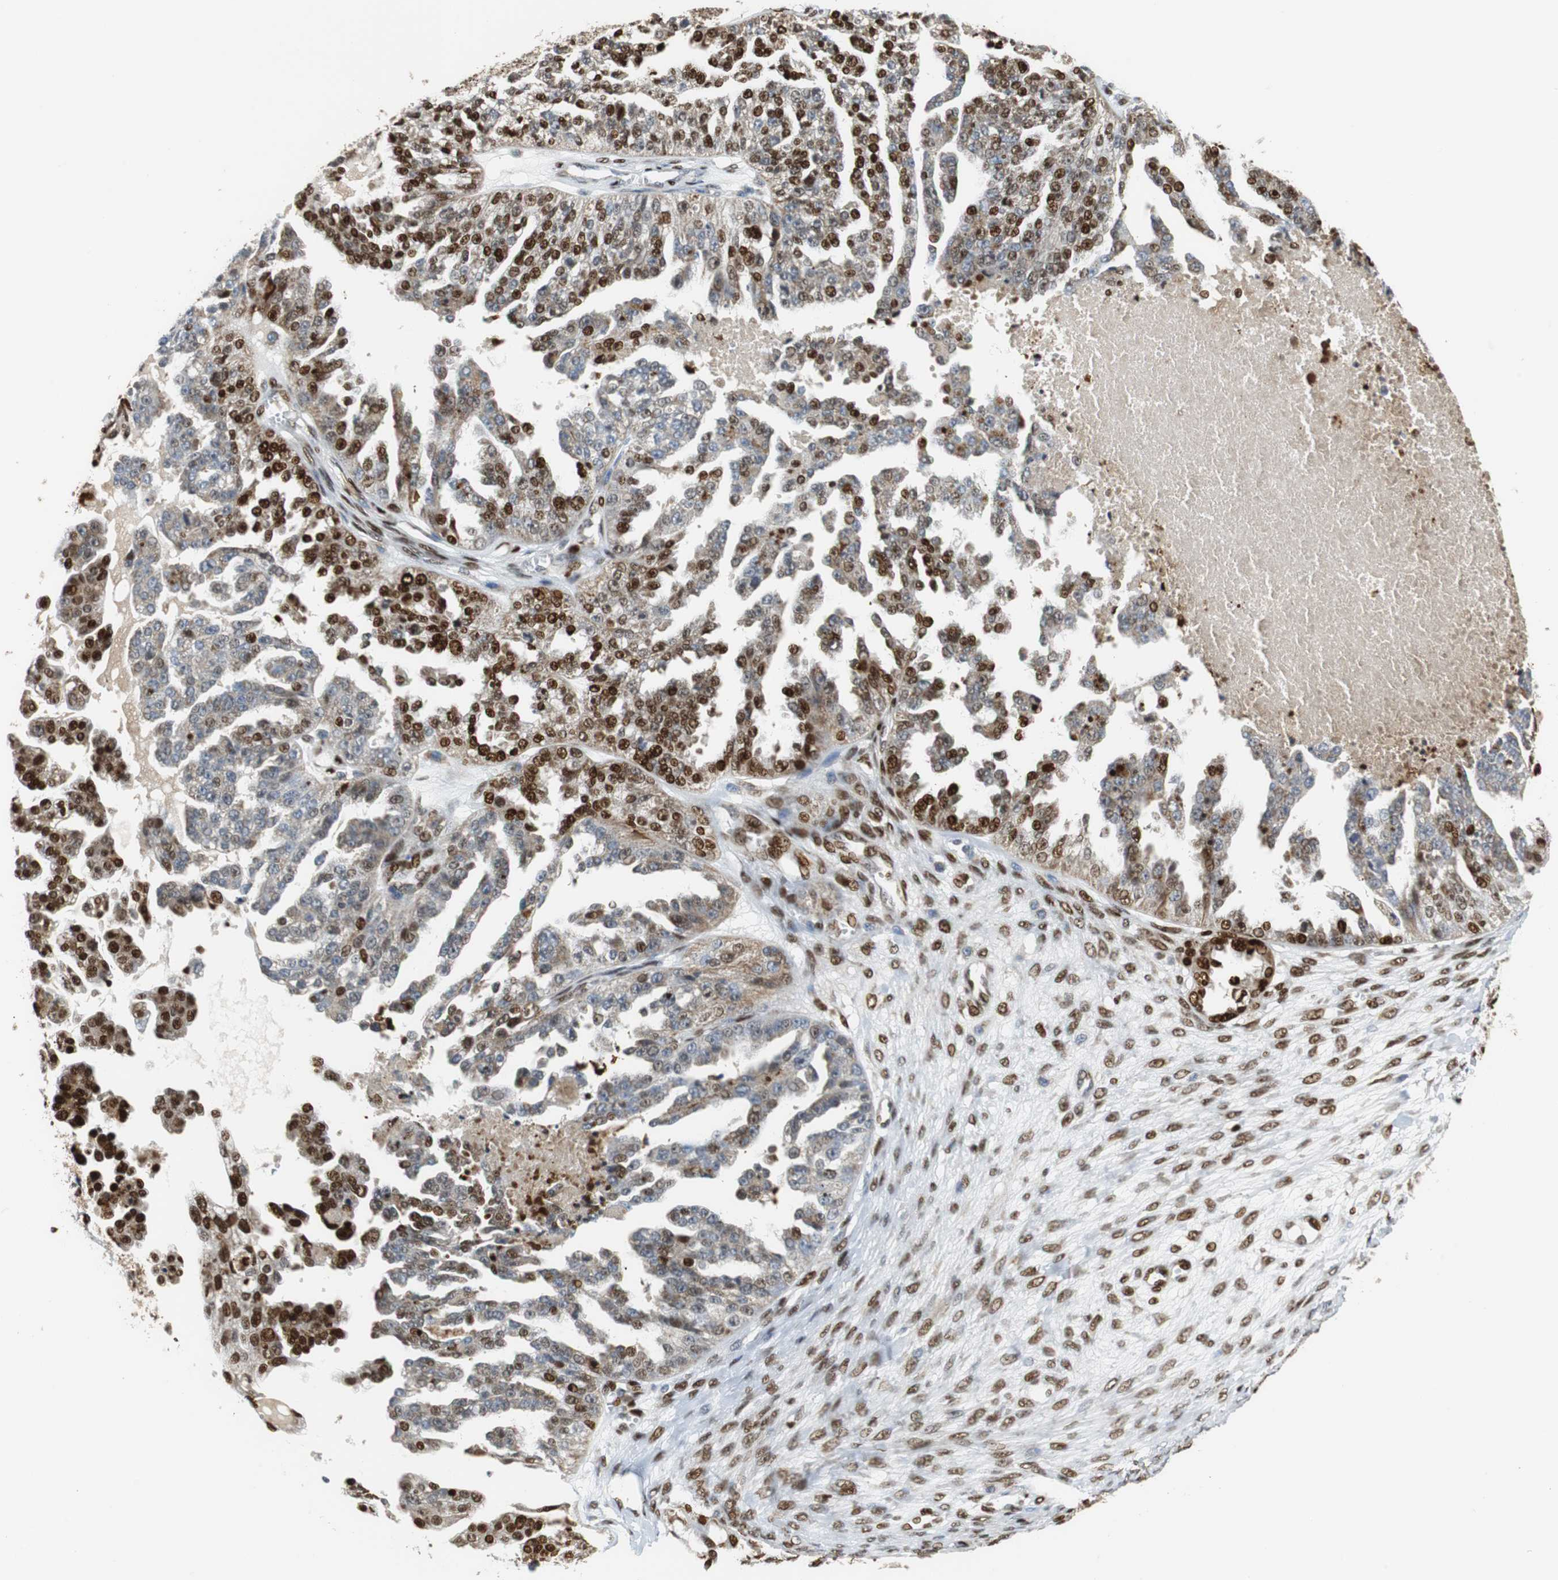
{"staining": {"intensity": "moderate", "quantity": "25%-75%", "location": "nuclear"}, "tissue": "ovarian cancer", "cell_type": "Tumor cells", "image_type": "cancer", "snomed": [{"axis": "morphology", "description": "Carcinoma, NOS"}, {"axis": "topography", "description": "Soft tissue"}, {"axis": "topography", "description": "Ovary"}], "caption": "The immunohistochemical stain shows moderate nuclear positivity in tumor cells of ovarian cancer tissue.", "gene": "HDAC1", "patient": {"sex": "female", "age": 54}}